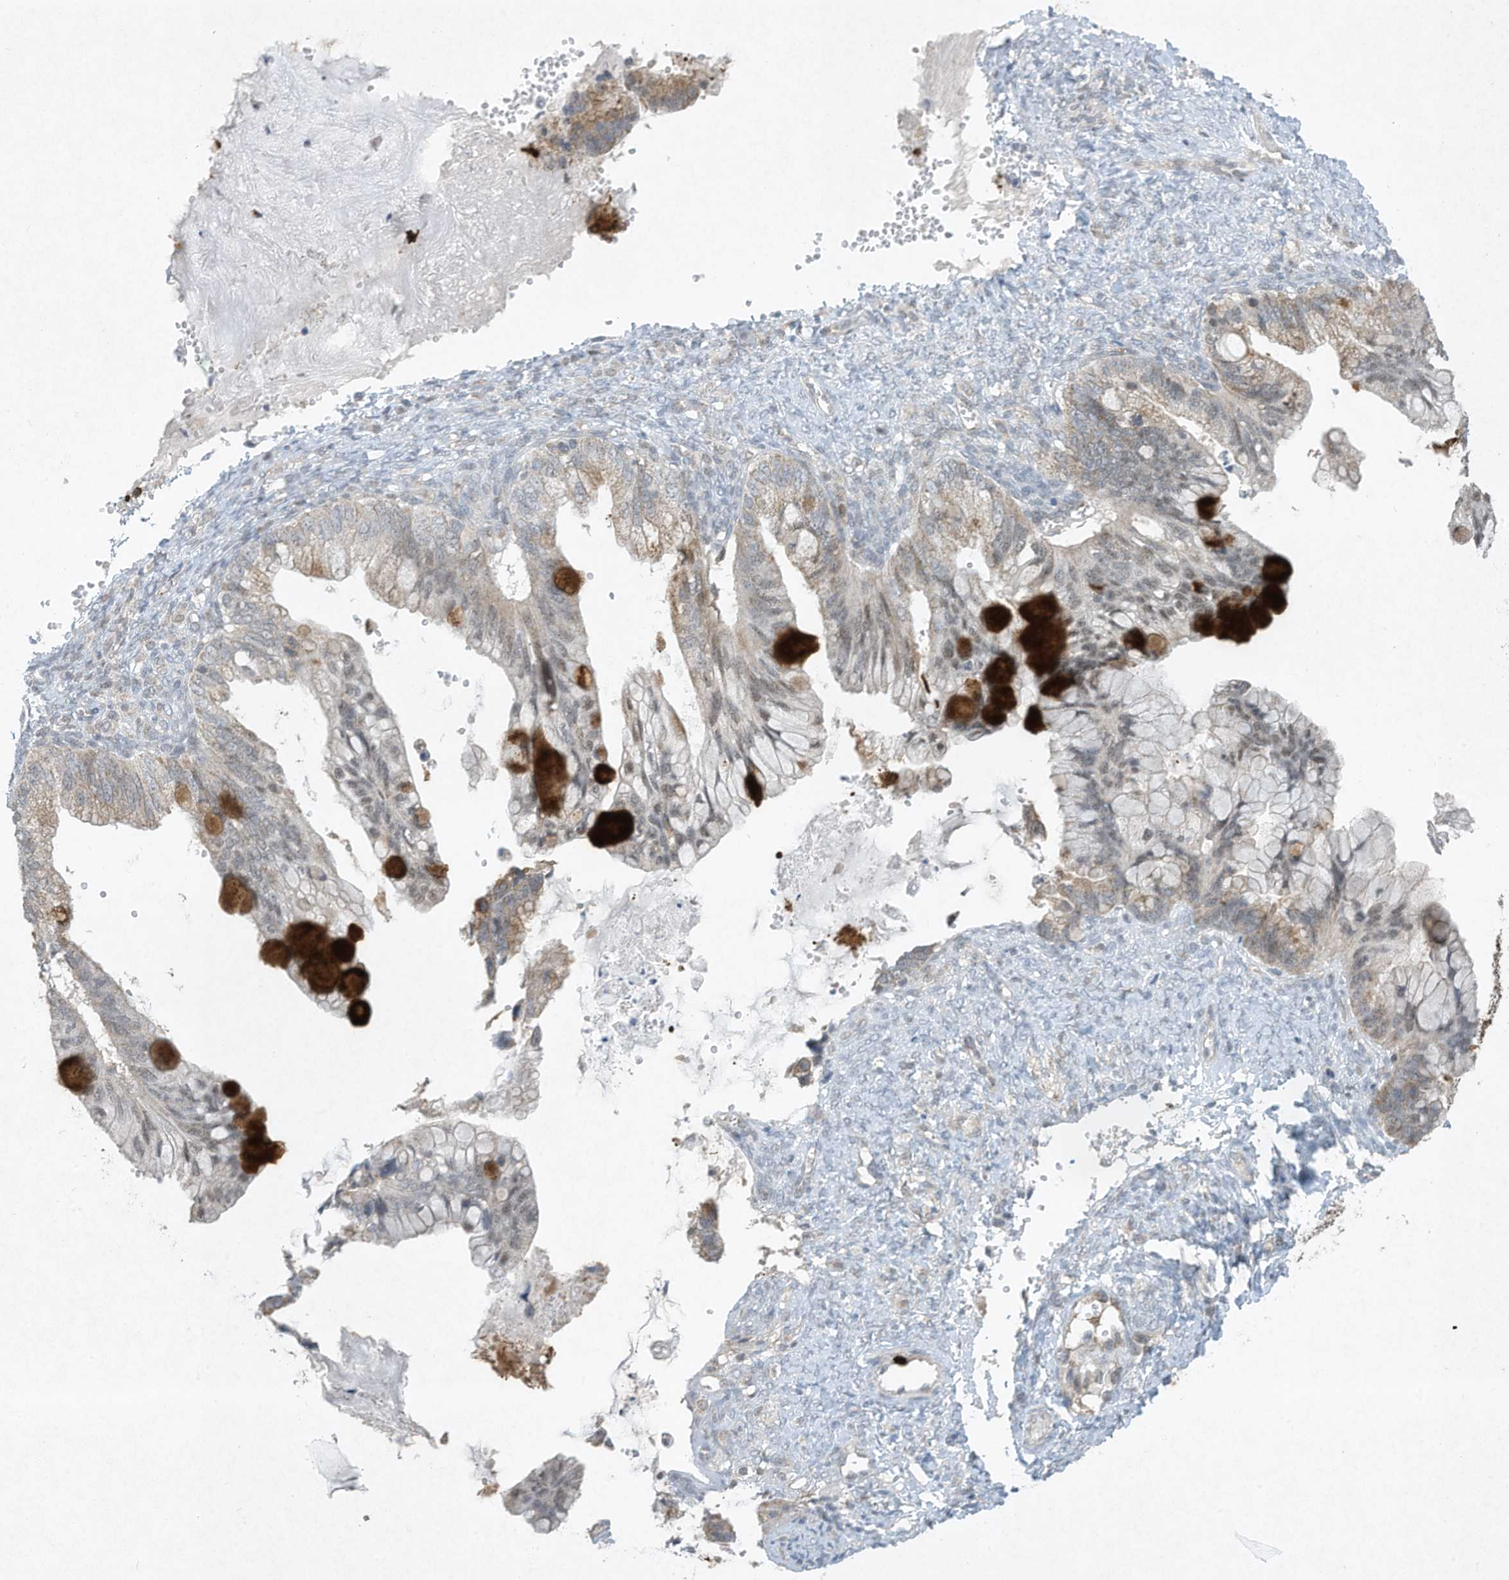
{"staining": {"intensity": "weak", "quantity": "25%-75%", "location": "cytoplasmic/membranous"}, "tissue": "ovarian cancer", "cell_type": "Tumor cells", "image_type": "cancer", "snomed": [{"axis": "morphology", "description": "Cystadenocarcinoma, mucinous, NOS"}, {"axis": "topography", "description": "Ovary"}], "caption": "Mucinous cystadenocarcinoma (ovarian) tissue demonstrates weak cytoplasmic/membranous expression in about 25%-75% of tumor cells, visualized by immunohistochemistry. The staining was performed using DAB (3,3'-diaminobenzidine), with brown indicating positive protein expression. Nuclei are stained blue with hematoxylin.", "gene": "CHRNA4", "patient": {"sex": "female", "age": 36}}